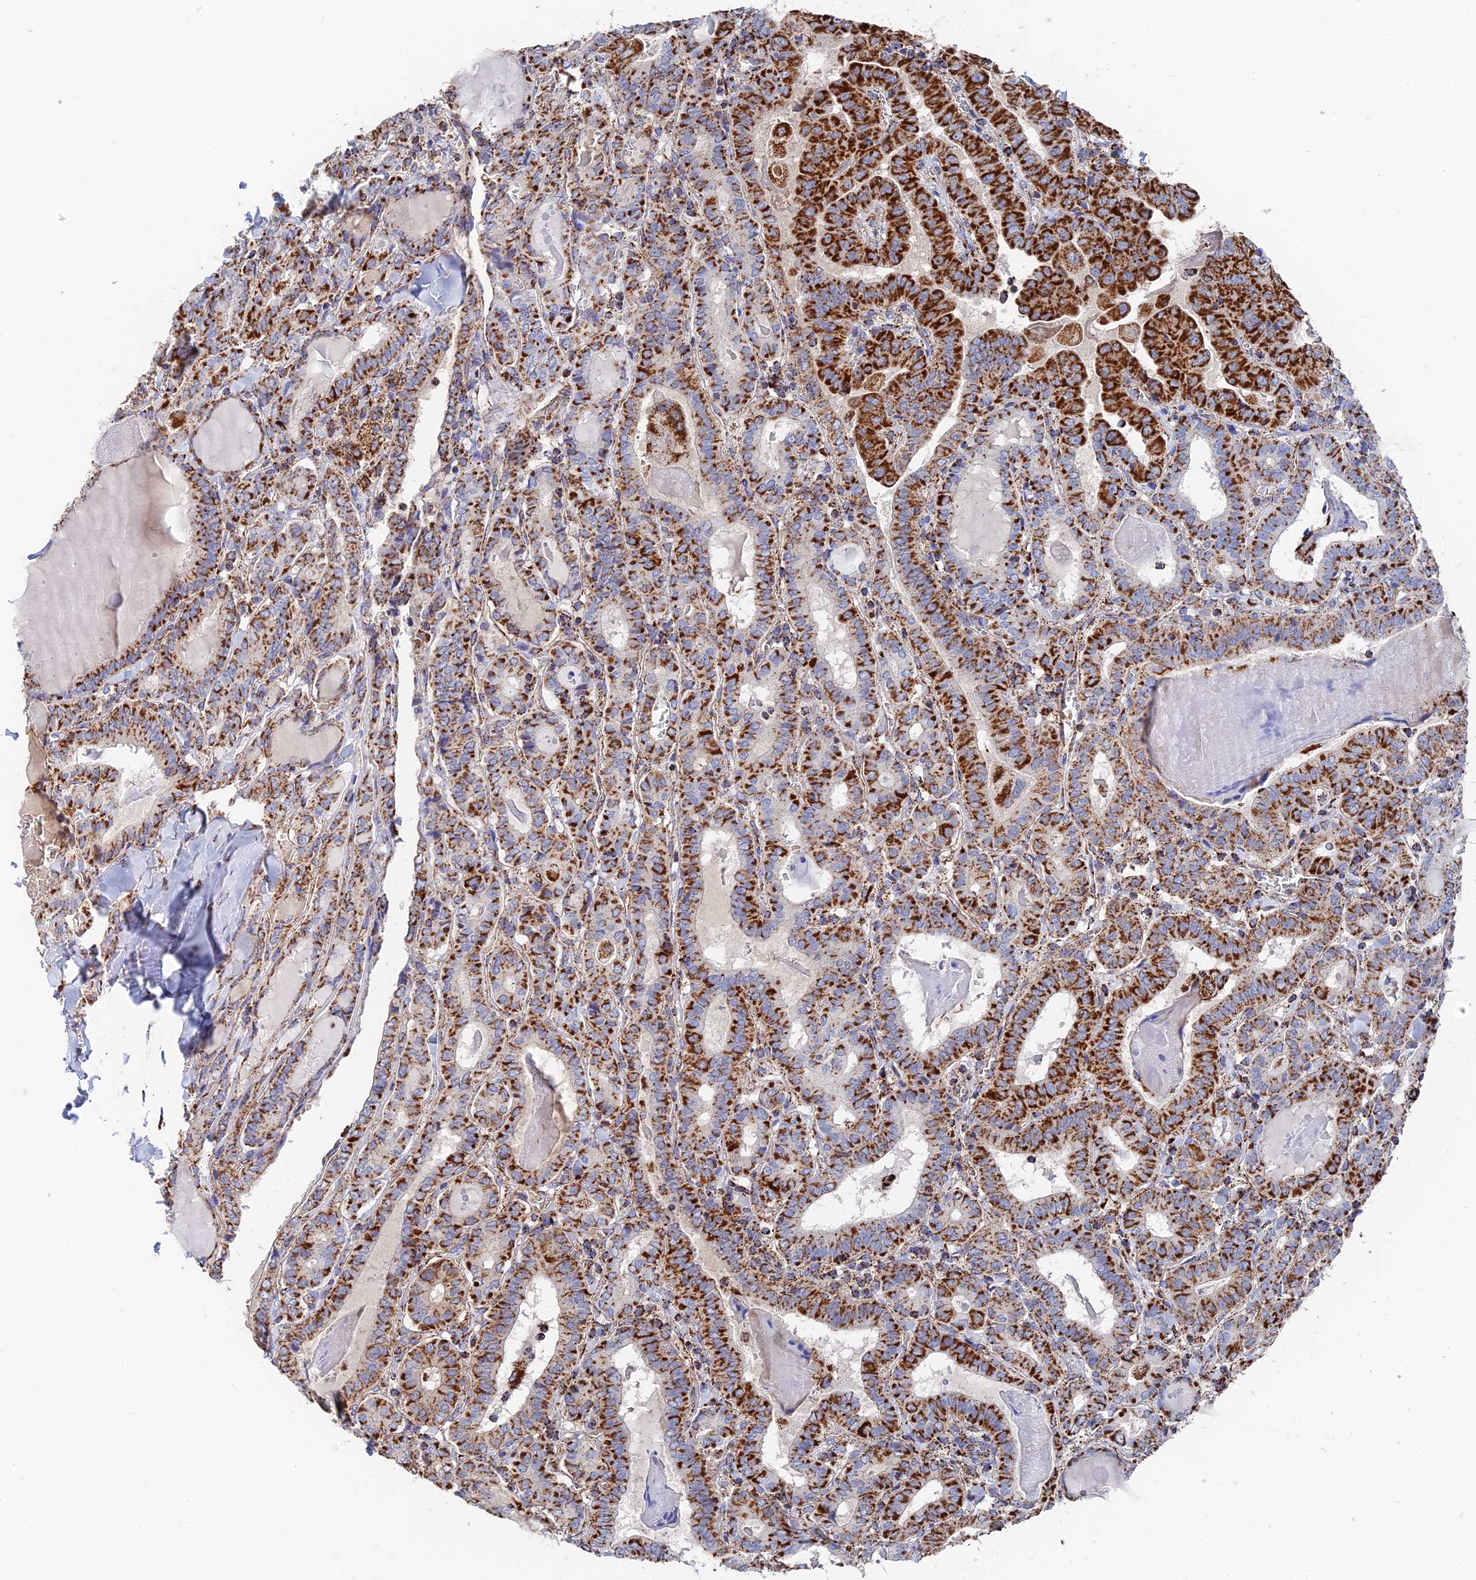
{"staining": {"intensity": "strong", "quantity": ">75%", "location": "cytoplasmic/membranous"}, "tissue": "thyroid cancer", "cell_type": "Tumor cells", "image_type": "cancer", "snomed": [{"axis": "morphology", "description": "Papillary adenocarcinoma, NOS"}, {"axis": "topography", "description": "Thyroid gland"}], "caption": "The image exhibits staining of thyroid cancer (papillary adenocarcinoma), revealing strong cytoplasmic/membranous protein positivity (brown color) within tumor cells.", "gene": "HAUS8", "patient": {"sex": "female", "age": 72}}